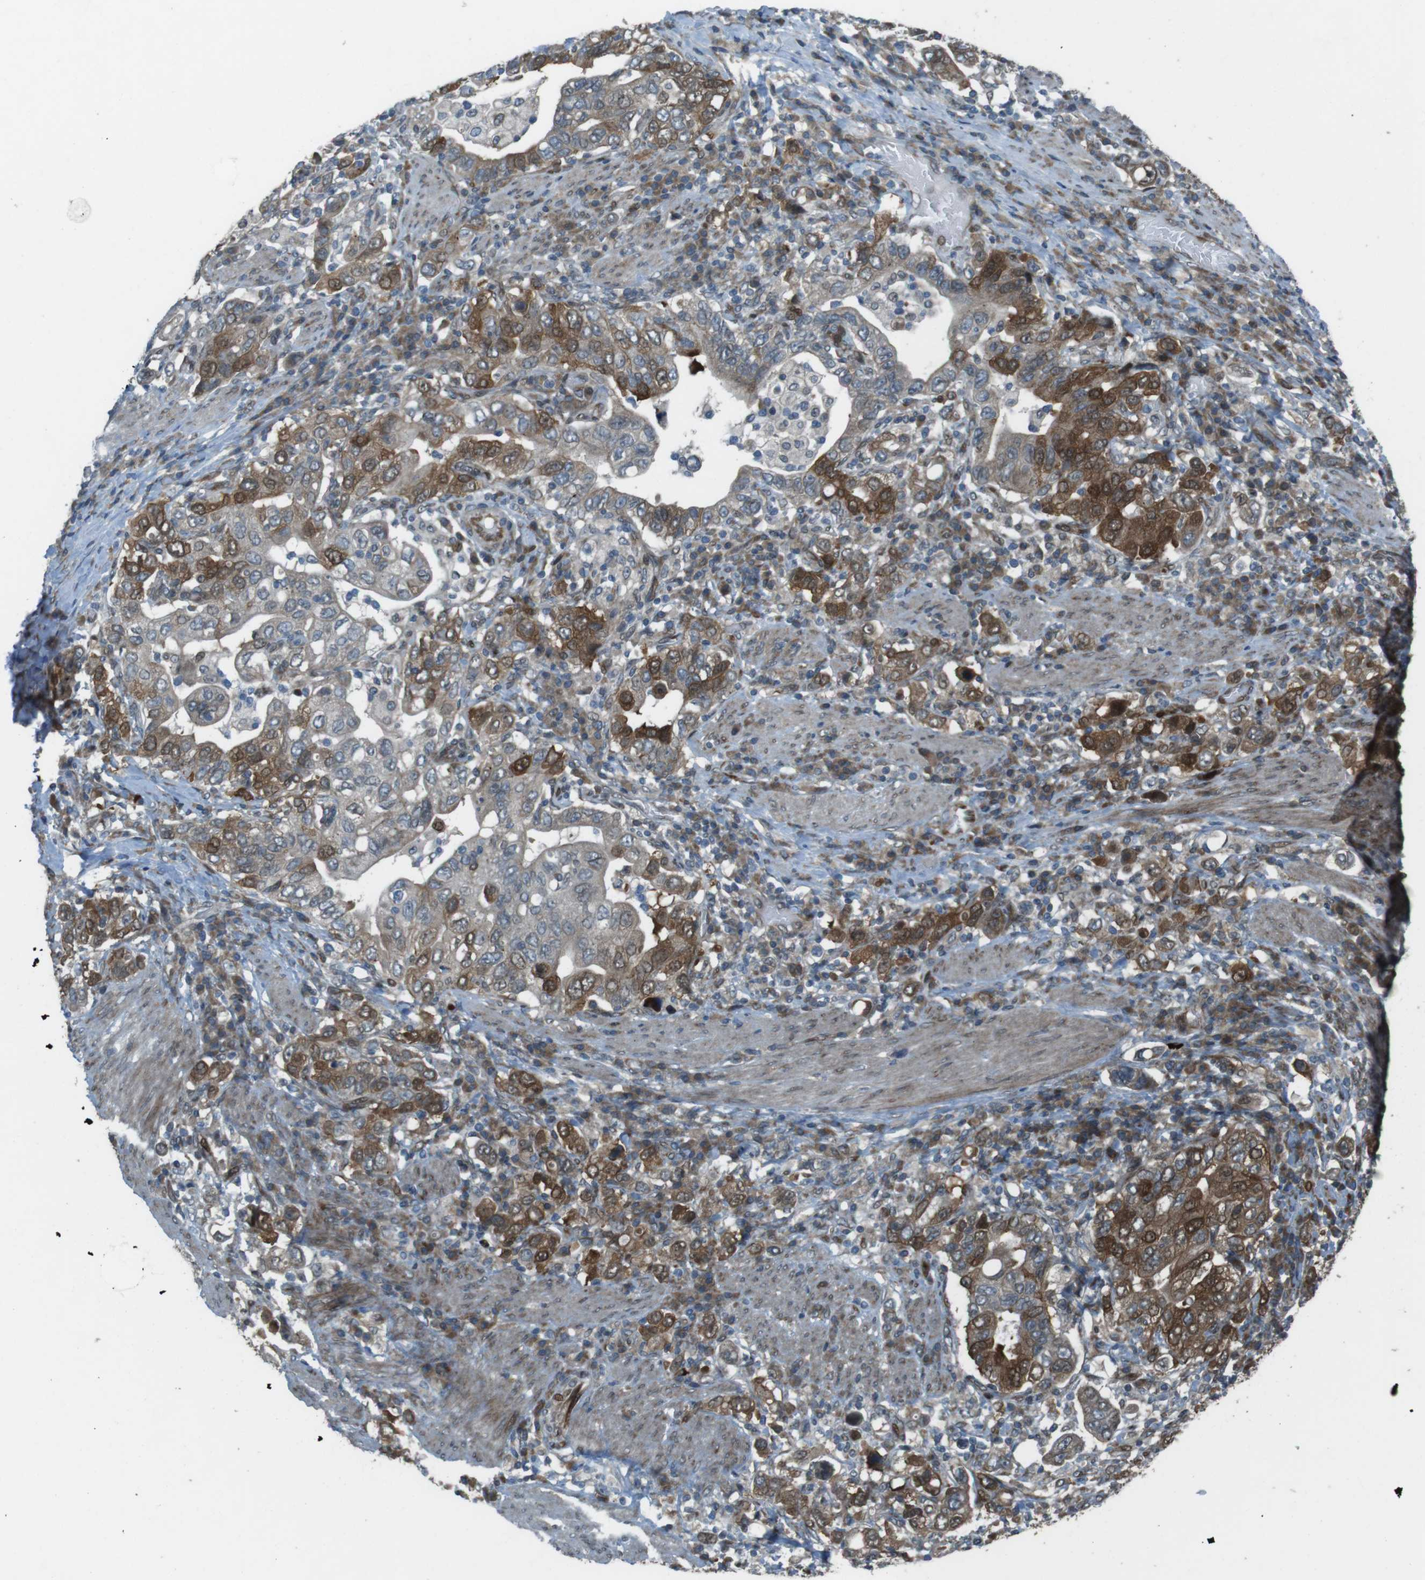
{"staining": {"intensity": "strong", "quantity": ">75%", "location": "cytoplasmic/membranous"}, "tissue": "stomach cancer", "cell_type": "Tumor cells", "image_type": "cancer", "snomed": [{"axis": "morphology", "description": "Adenocarcinoma, NOS"}, {"axis": "topography", "description": "Stomach, upper"}], "caption": "The immunohistochemical stain labels strong cytoplasmic/membranous staining in tumor cells of stomach cancer tissue.", "gene": "ZNF330", "patient": {"sex": "male", "age": 62}}